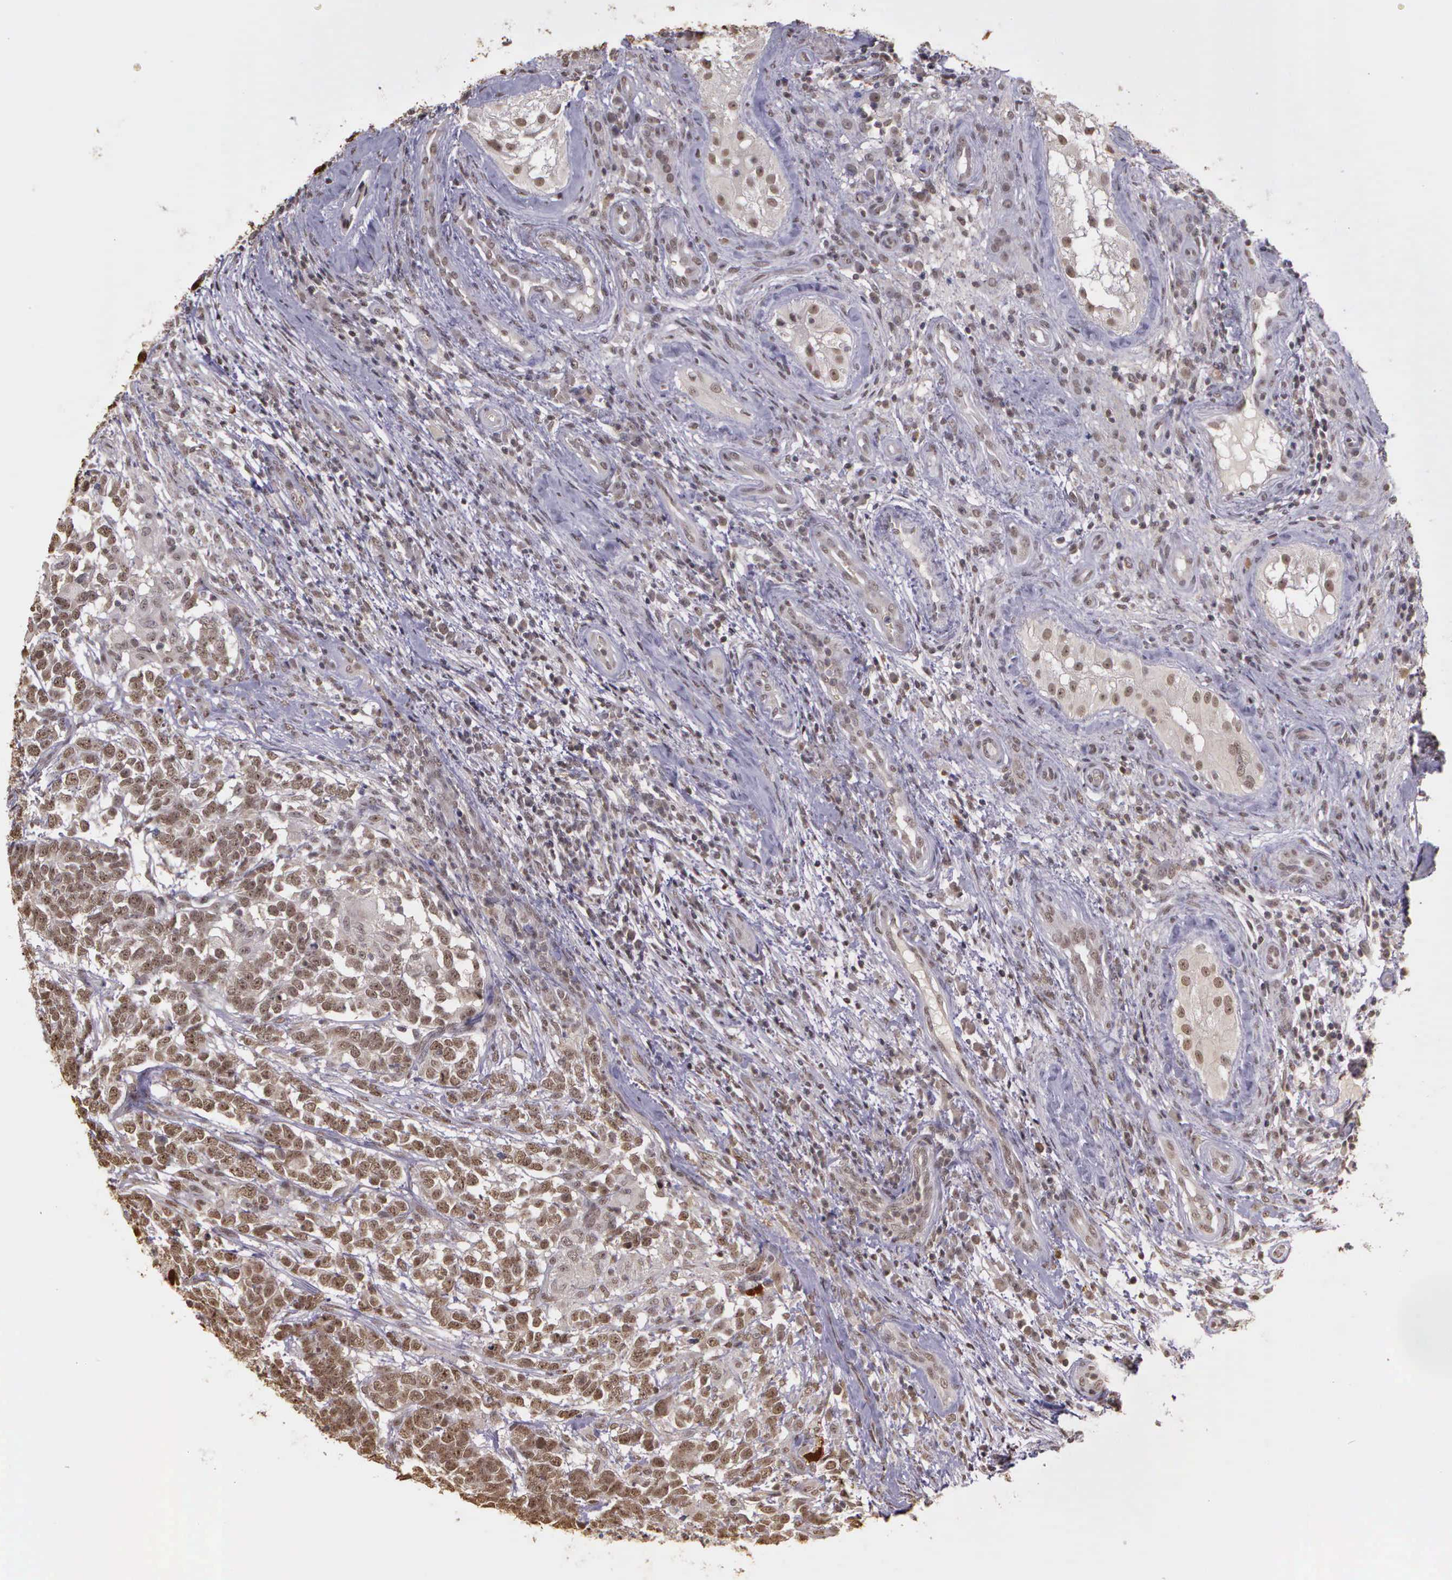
{"staining": {"intensity": "moderate", "quantity": ">75%", "location": "nuclear"}, "tissue": "testis cancer", "cell_type": "Tumor cells", "image_type": "cancer", "snomed": [{"axis": "morphology", "description": "Carcinoma, Embryonal, NOS"}, {"axis": "topography", "description": "Testis"}], "caption": "There is medium levels of moderate nuclear expression in tumor cells of testis cancer, as demonstrated by immunohistochemical staining (brown color).", "gene": "ARMCX5", "patient": {"sex": "male", "age": 26}}